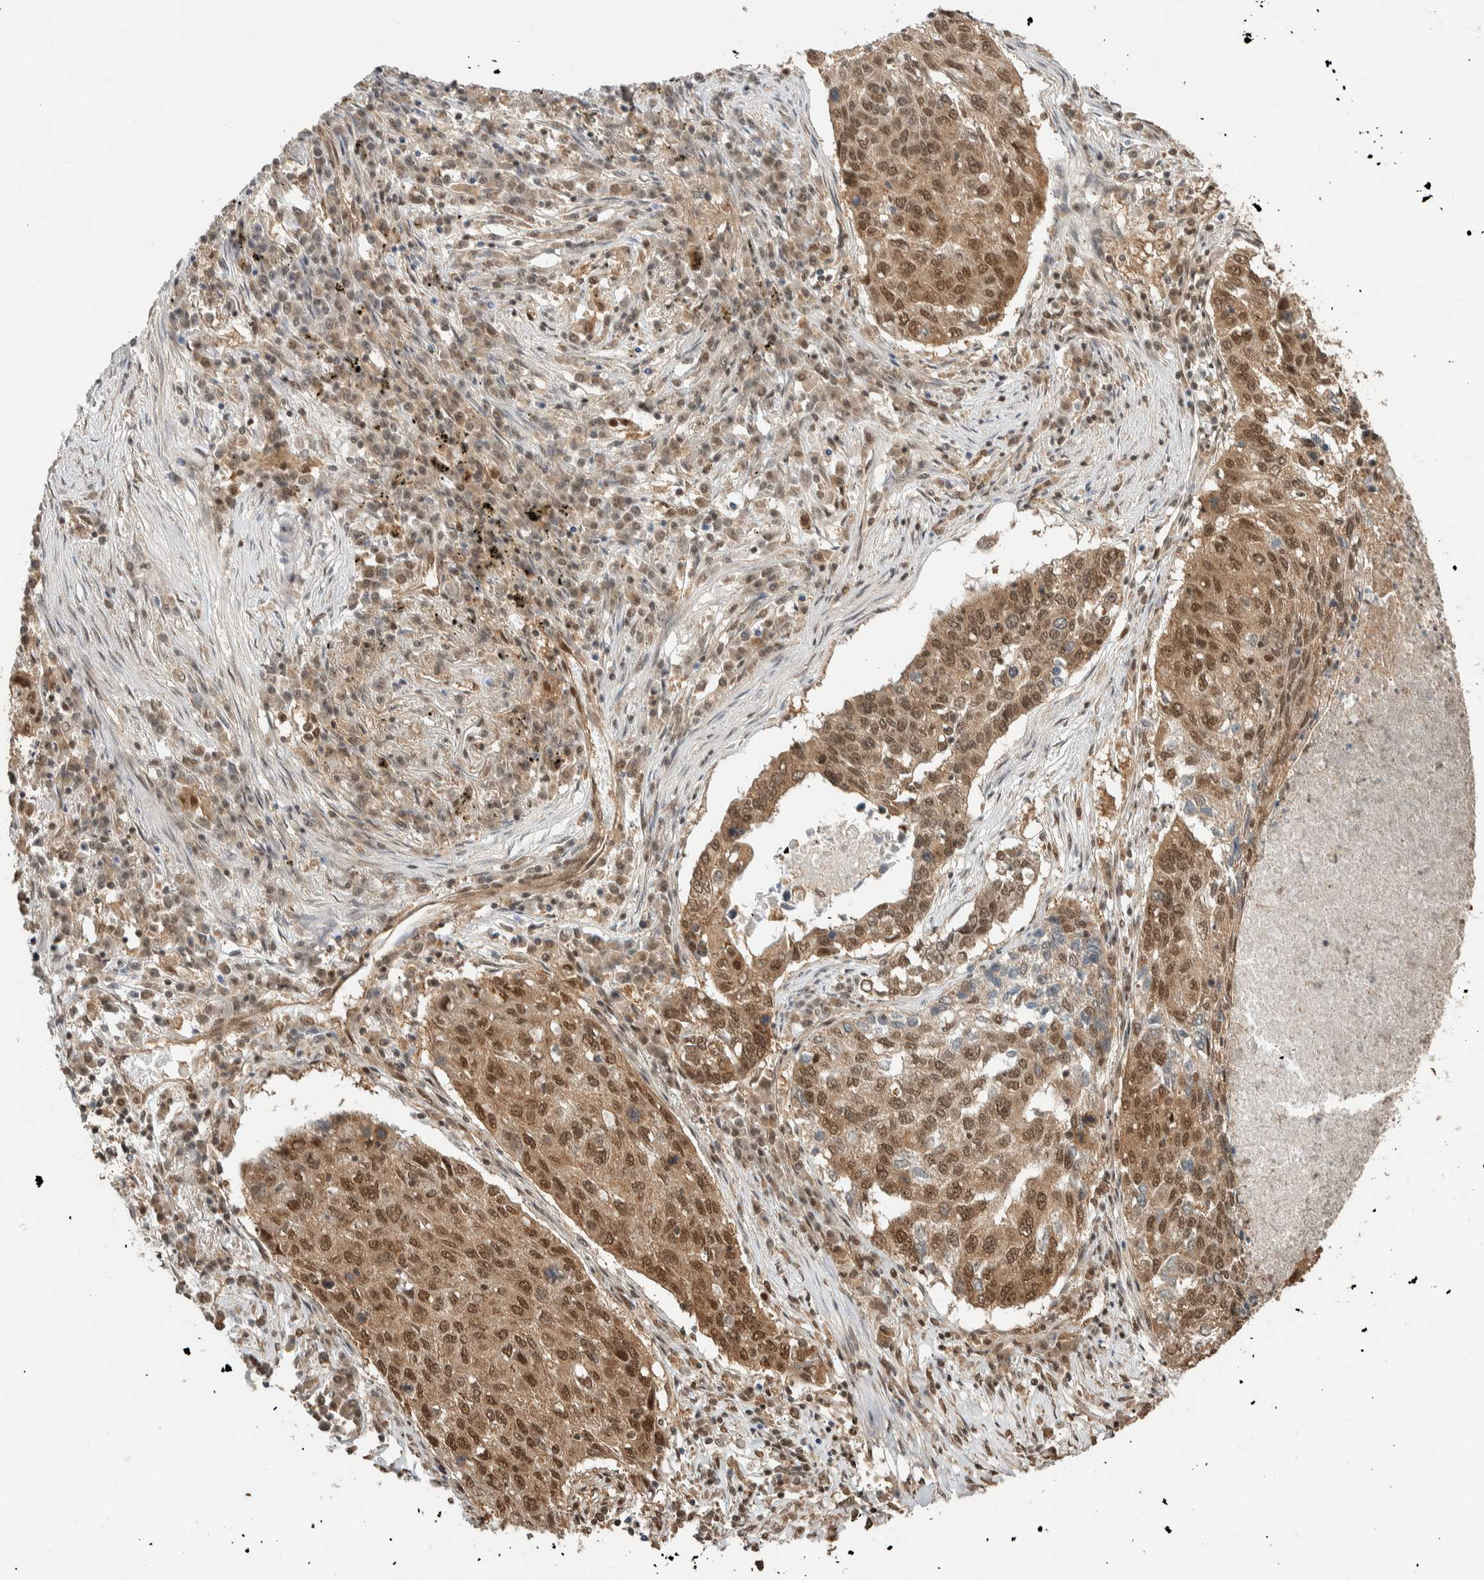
{"staining": {"intensity": "moderate", "quantity": ">75%", "location": "cytoplasmic/membranous,nuclear"}, "tissue": "lung cancer", "cell_type": "Tumor cells", "image_type": "cancer", "snomed": [{"axis": "morphology", "description": "Squamous cell carcinoma, NOS"}, {"axis": "topography", "description": "Lung"}], "caption": "DAB immunohistochemical staining of lung cancer exhibits moderate cytoplasmic/membranous and nuclear protein expression in about >75% of tumor cells. (DAB IHC with brightfield microscopy, high magnification).", "gene": "ZBTB2", "patient": {"sex": "female", "age": 63}}